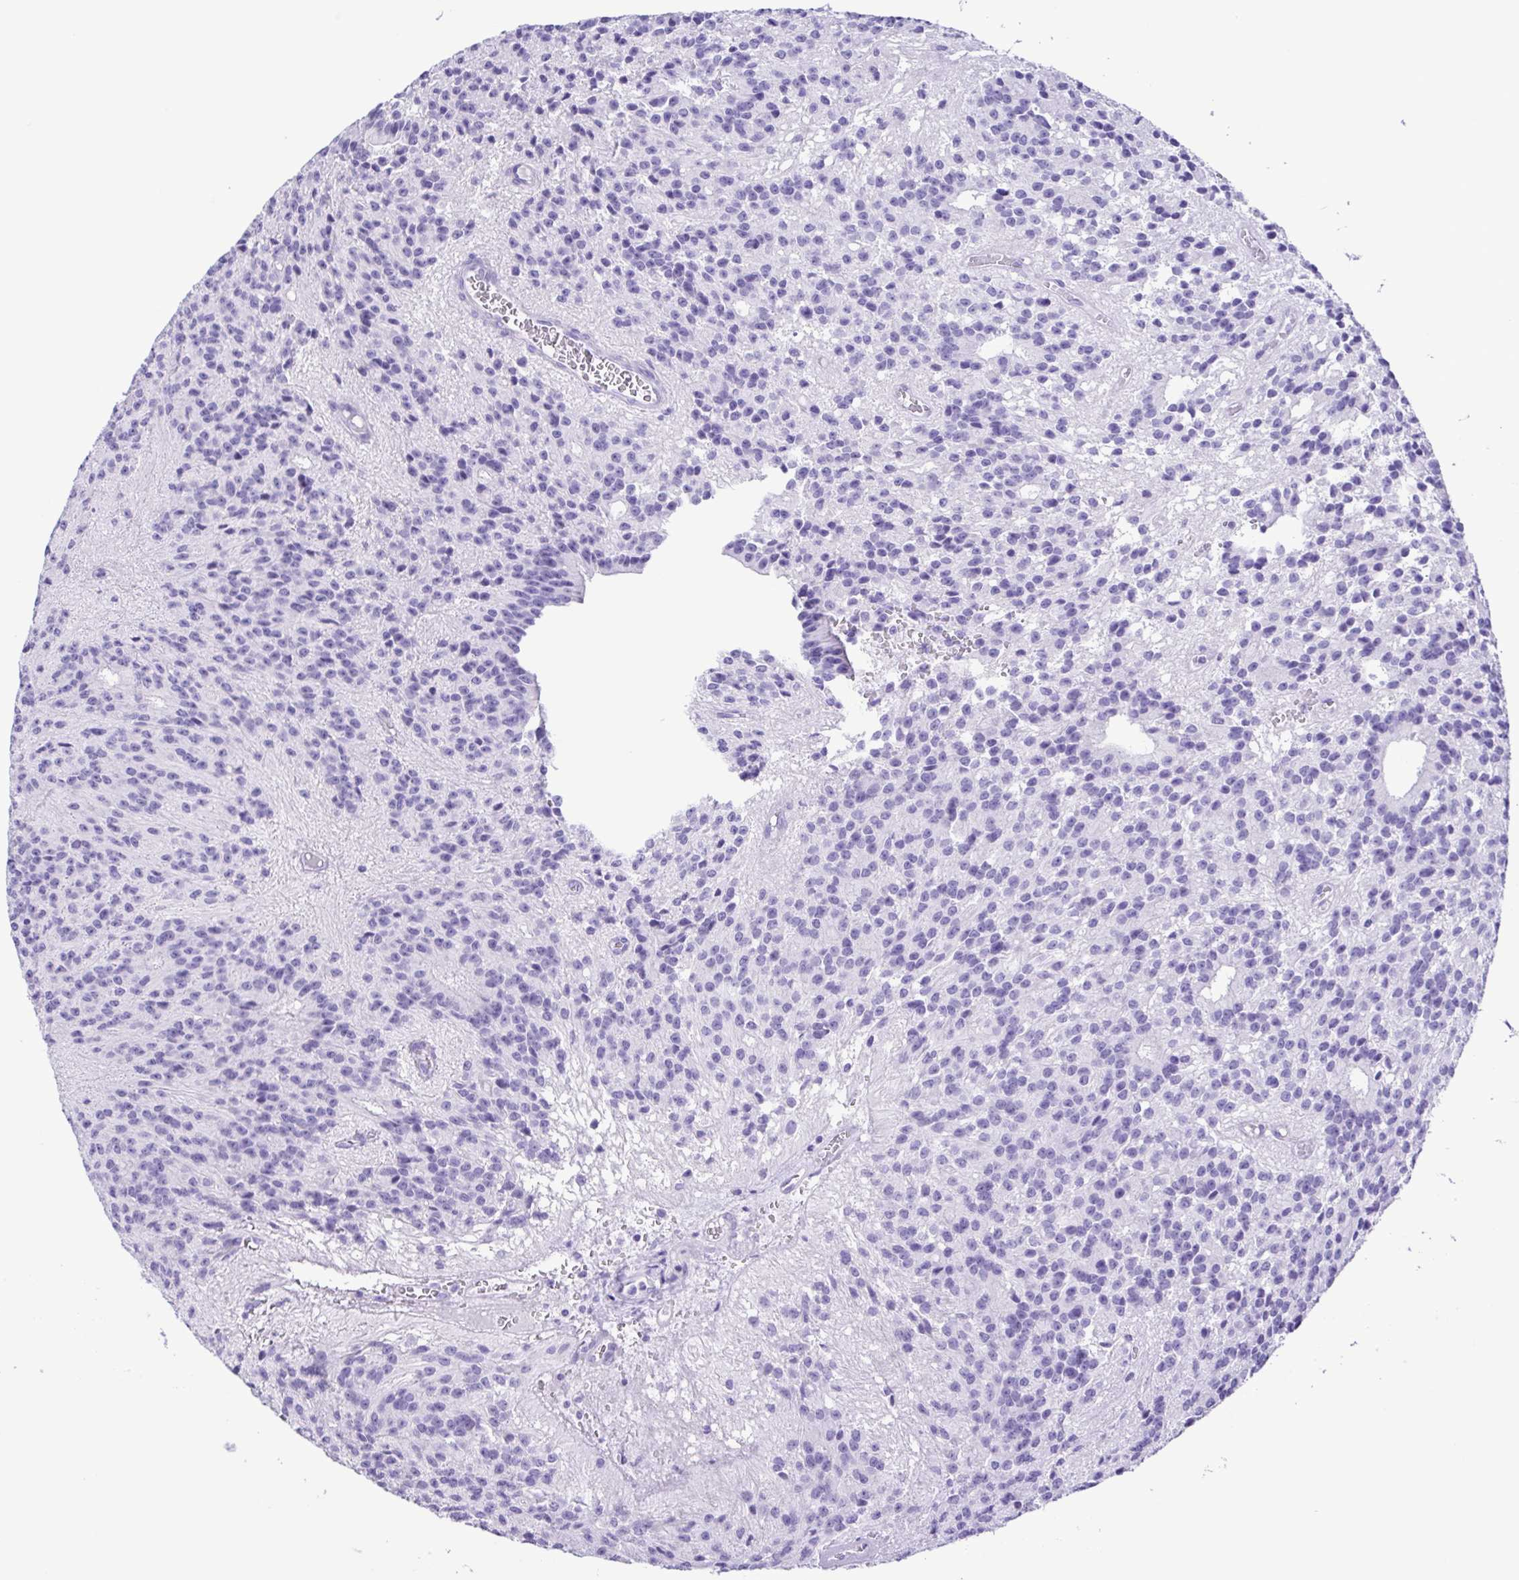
{"staining": {"intensity": "negative", "quantity": "none", "location": "none"}, "tissue": "glioma", "cell_type": "Tumor cells", "image_type": "cancer", "snomed": [{"axis": "morphology", "description": "Glioma, malignant, Low grade"}, {"axis": "topography", "description": "Brain"}], "caption": "Tumor cells show no significant expression in glioma. The staining was performed using DAB (3,3'-diaminobenzidine) to visualize the protein expression in brown, while the nuclei were stained in blue with hematoxylin (Magnification: 20x).", "gene": "CASP14", "patient": {"sex": "male", "age": 31}}